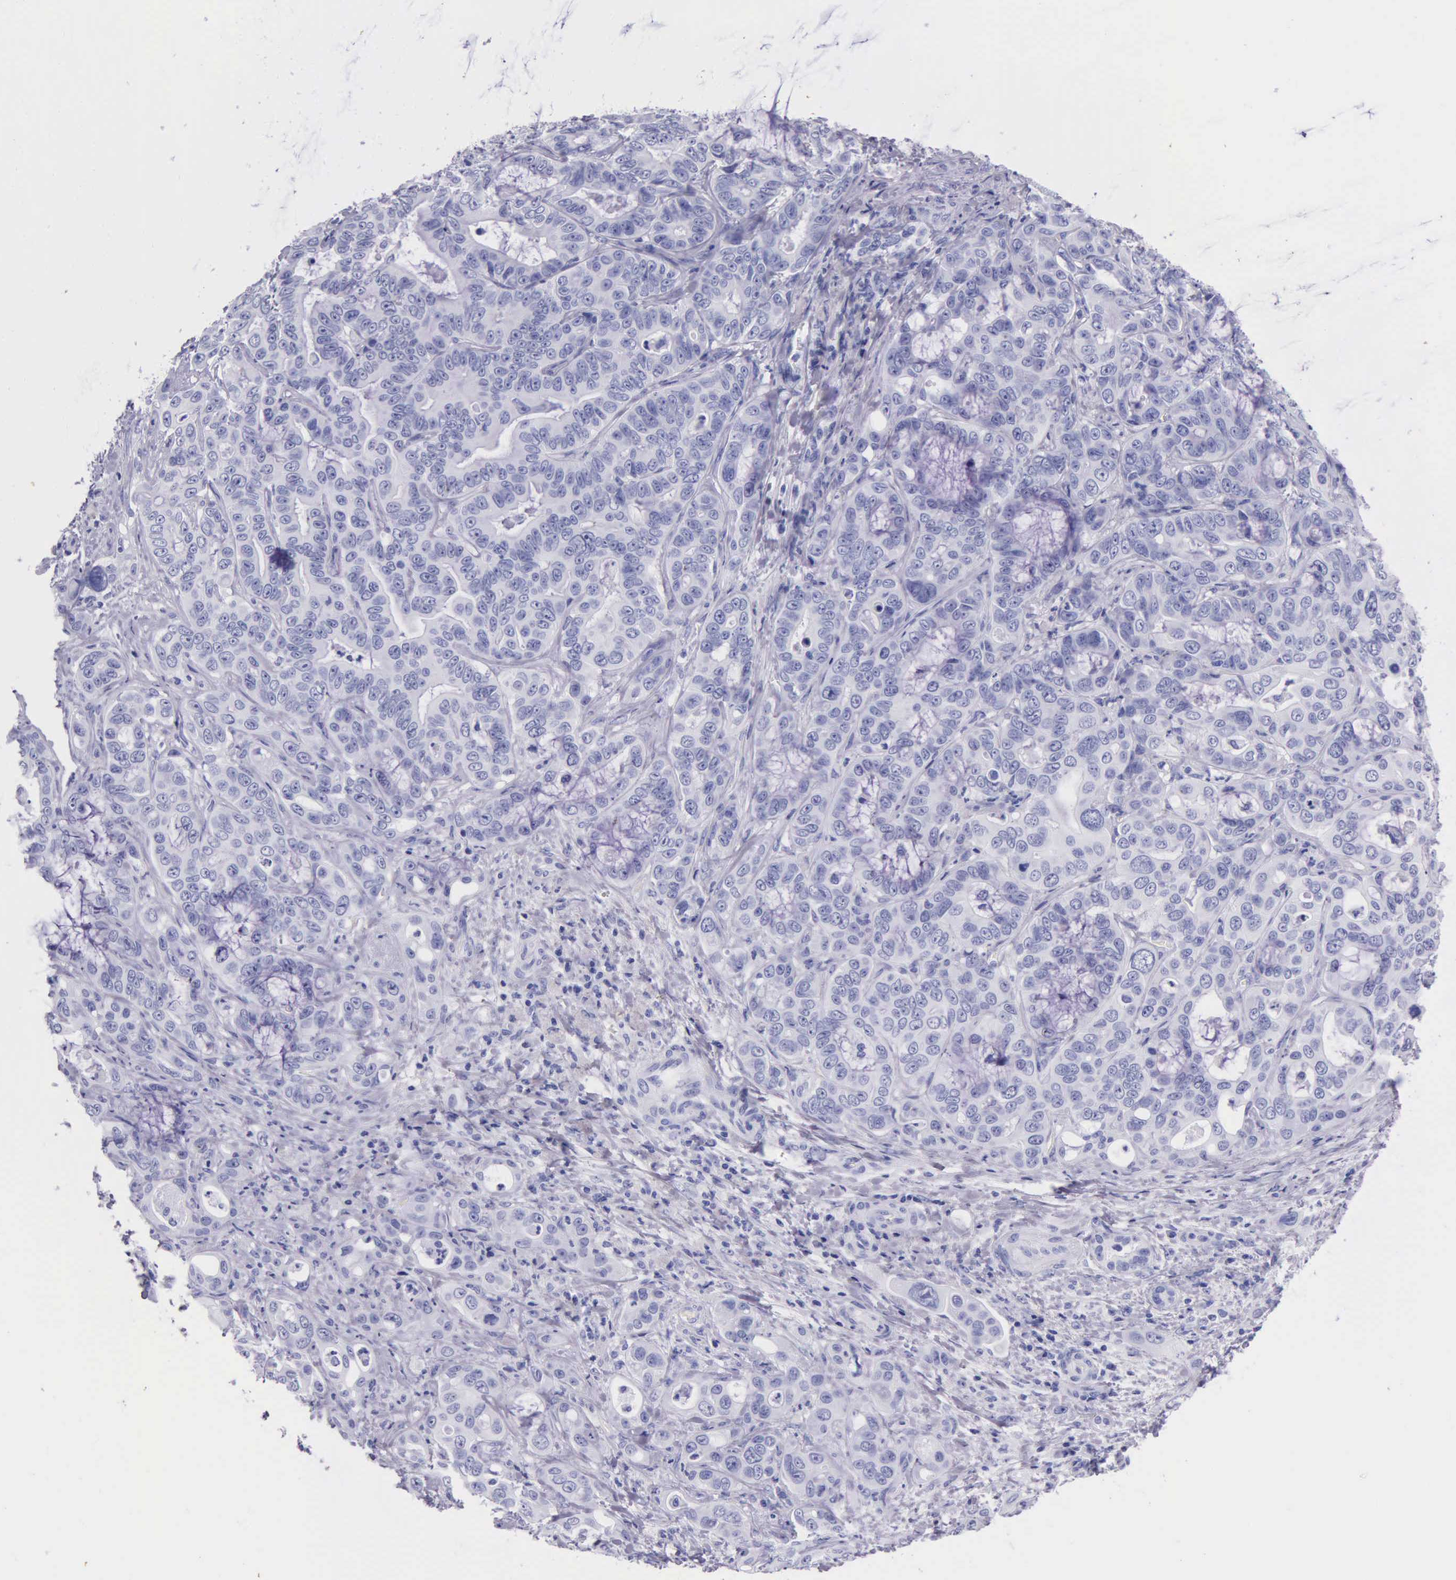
{"staining": {"intensity": "negative", "quantity": "none", "location": "none"}, "tissue": "liver cancer", "cell_type": "Tumor cells", "image_type": "cancer", "snomed": [{"axis": "morphology", "description": "Cholangiocarcinoma"}, {"axis": "topography", "description": "Liver"}], "caption": "Tumor cells are negative for brown protein staining in cholangiocarcinoma (liver). (IHC, brightfield microscopy, high magnification).", "gene": "KLK3", "patient": {"sex": "female", "age": 79}}